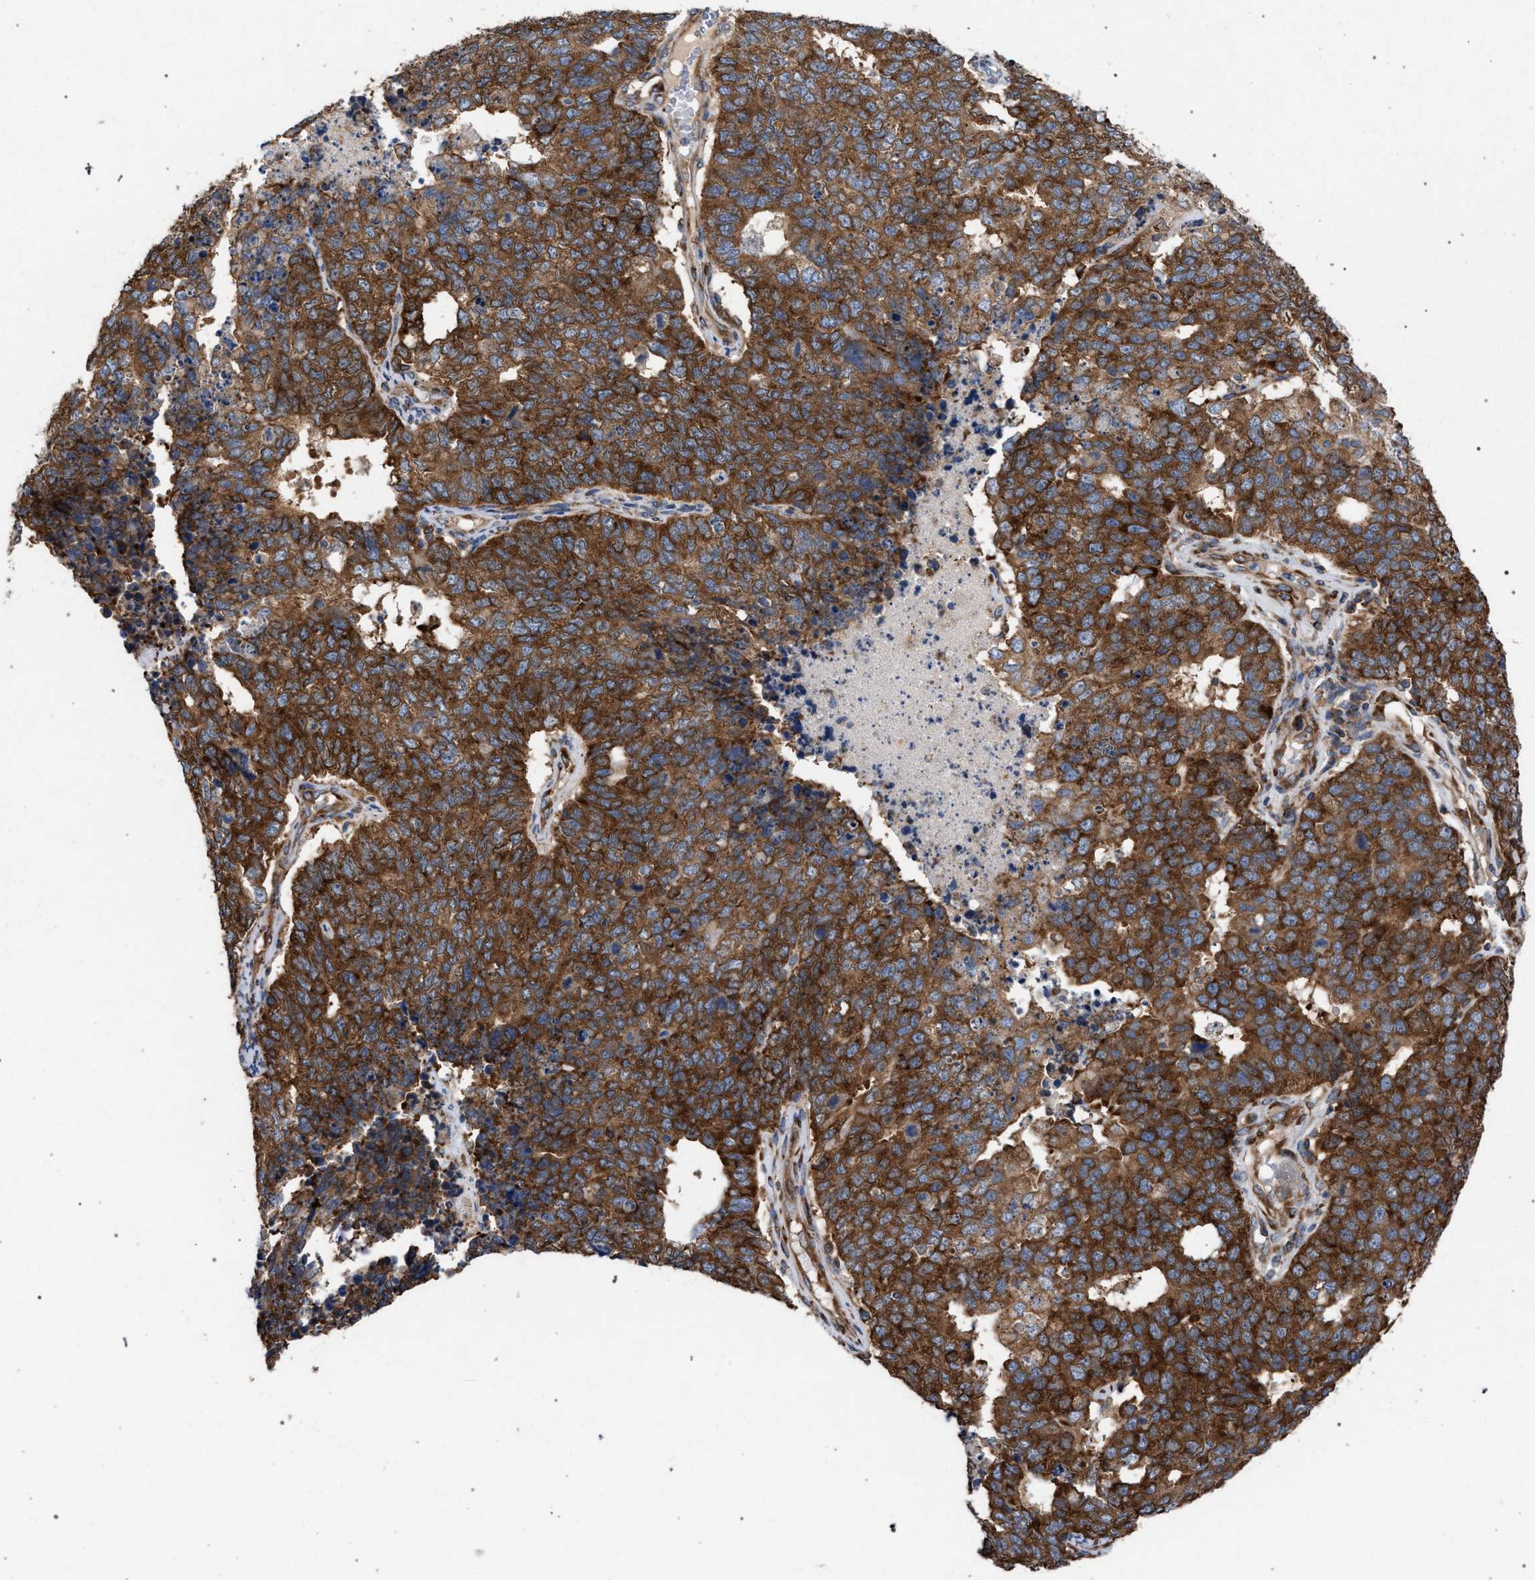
{"staining": {"intensity": "strong", "quantity": ">75%", "location": "cytoplasmic/membranous"}, "tissue": "cervical cancer", "cell_type": "Tumor cells", "image_type": "cancer", "snomed": [{"axis": "morphology", "description": "Squamous cell carcinoma, NOS"}, {"axis": "topography", "description": "Cervix"}], "caption": "DAB immunohistochemical staining of squamous cell carcinoma (cervical) demonstrates strong cytoplasmic/membranous protein staining in approximately >75% of tumor cells.", "gene": "CDR2L", "patient": {"sex": "female", "age": 63}}